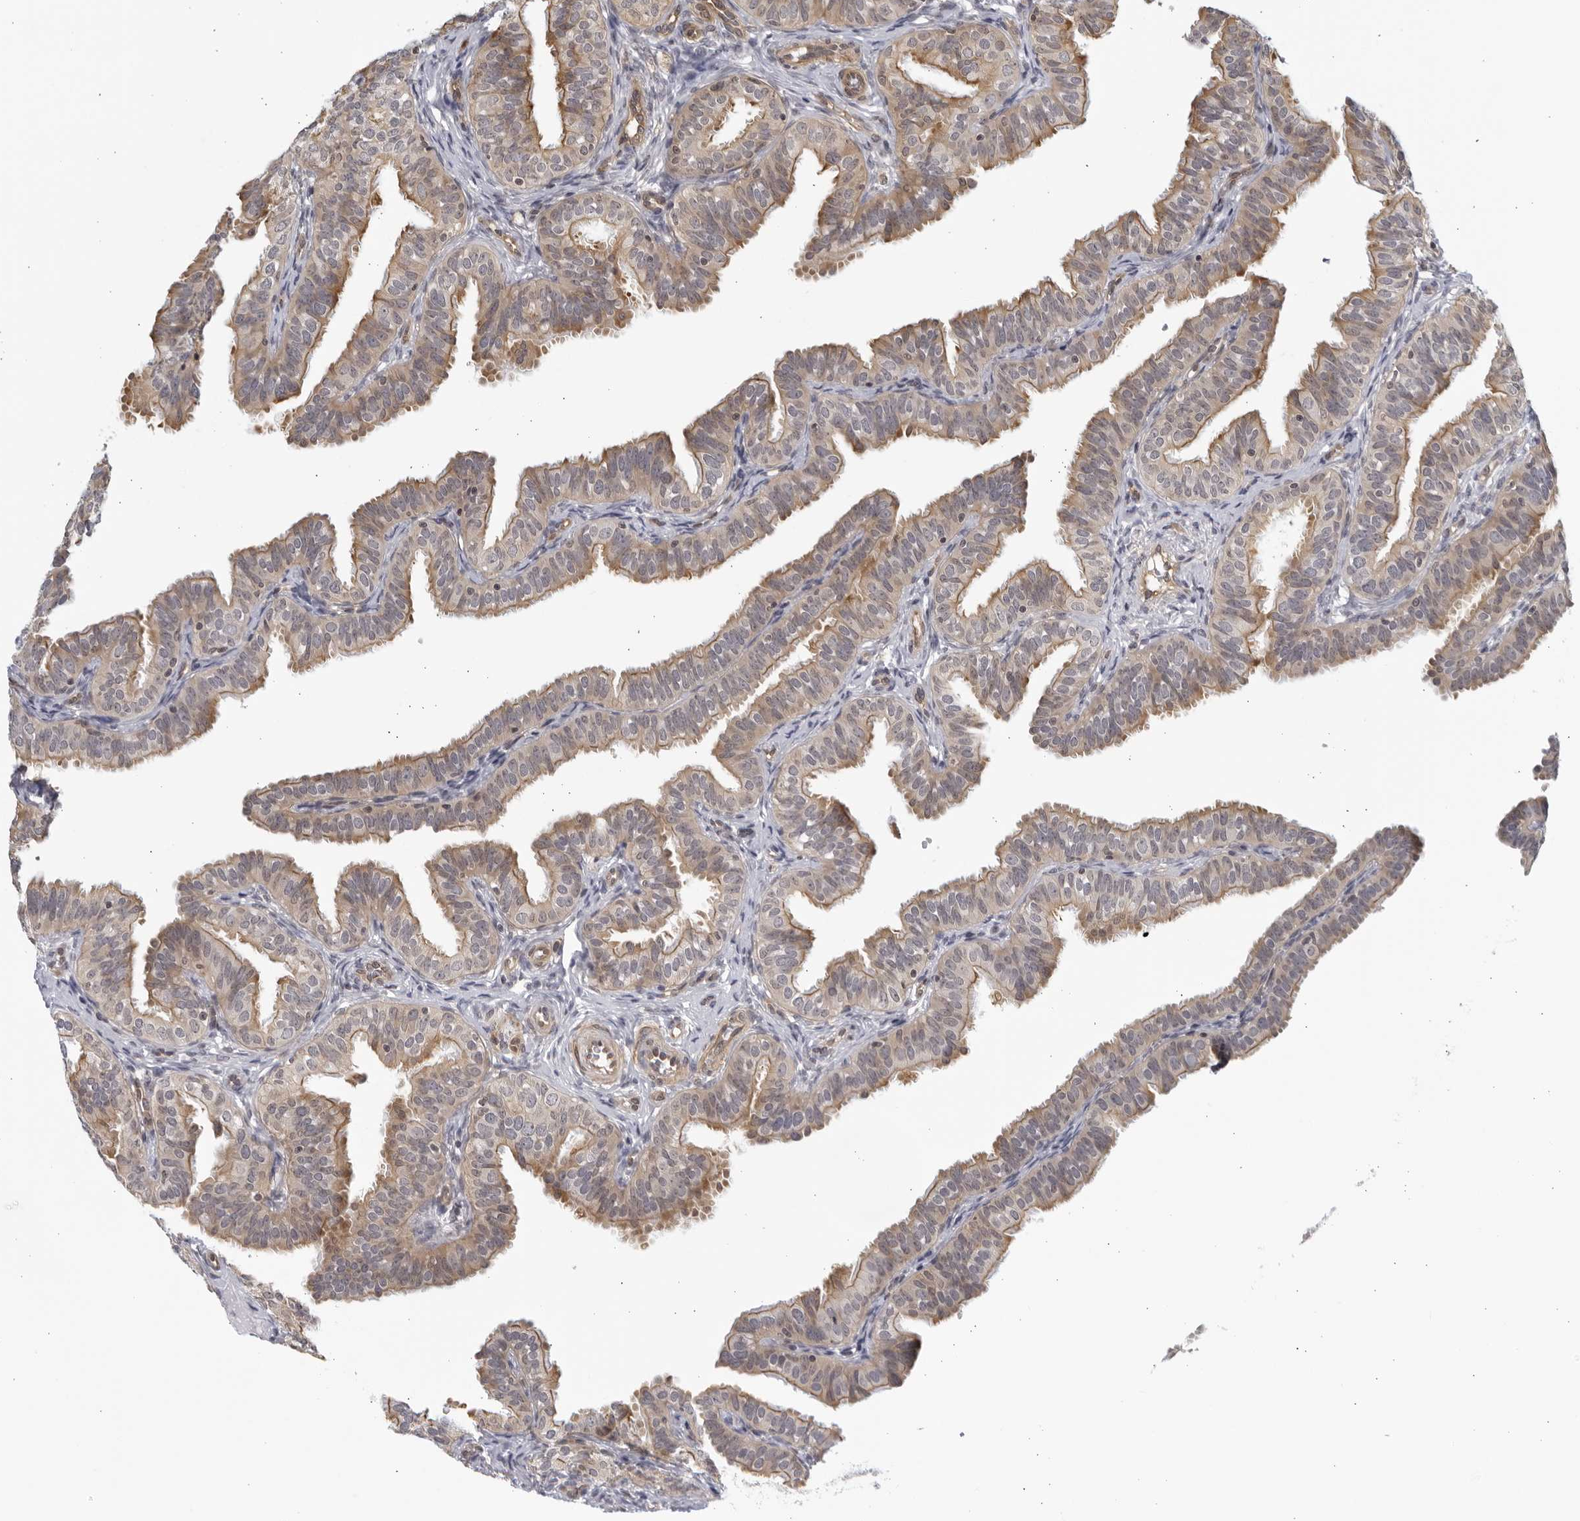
{"staining": {"intensity": "weak", "quantity": "25%-75%", "location": "cytoplasmic/membranous"}, "tissue": "fallopian tube", "cell_type": "Glandular cells", "image_type": "normal", "snomed": [{"axis": "morphology", "description": "Normal tissue, NOS"}, {"axis": "topography", "description": "Fallopian tube"}], "caption": "This micrograph shows benign fallopian tube stained with immunohistochemistry (IHC) to label a protein in brown. The cytoplasmic/membranous of glandular cells show weak positivity for the protein. Nuclei are counter-stained blue.", "gene": "SERTAD4", "patient": {"sex": "female", "age": 35}}